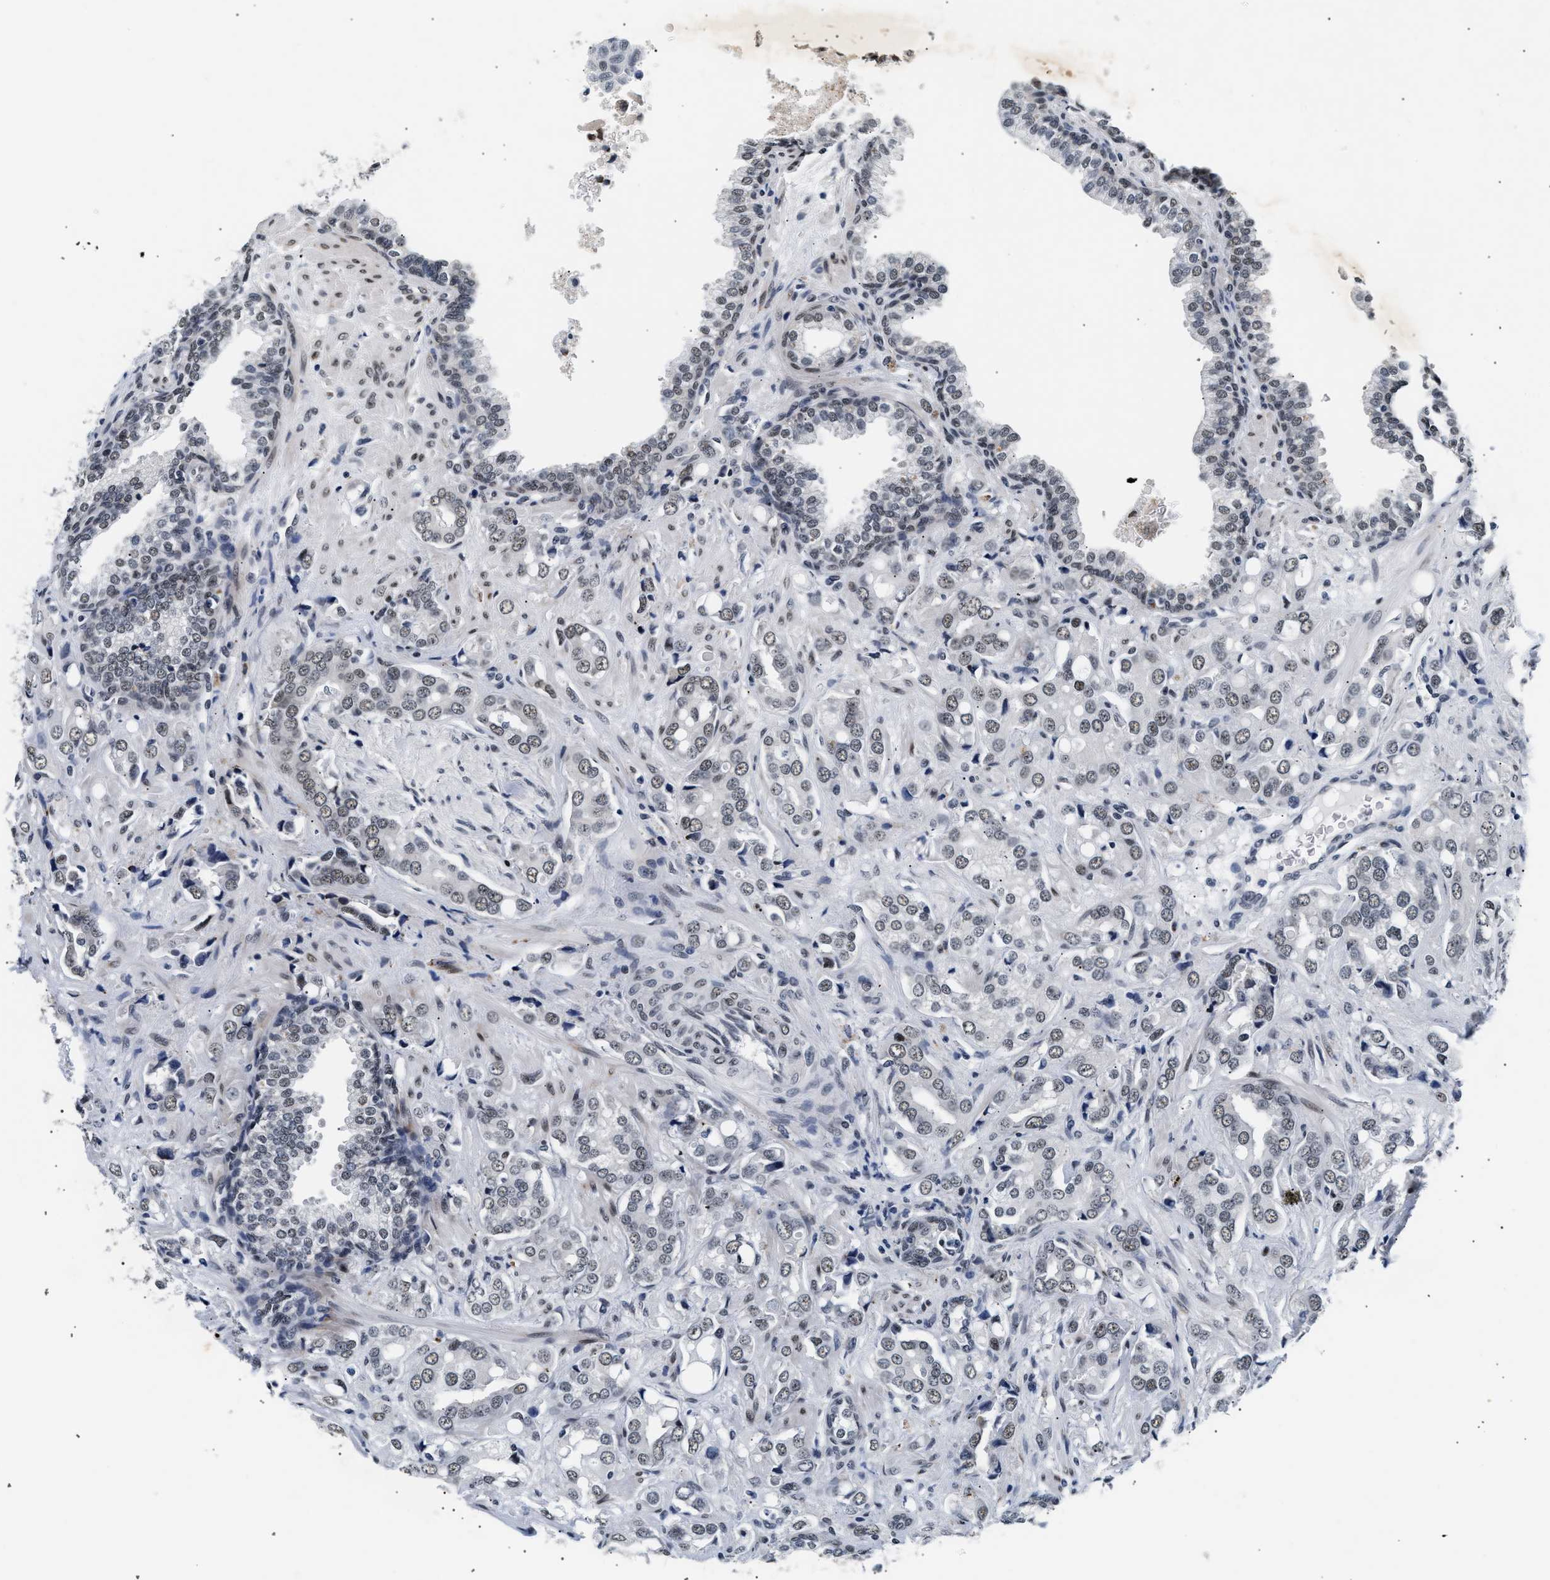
{"staining": {"intensity": "weak", "quantity": "25%-75%", "location": "nuclear"}, "tissue": "prostate cancer", "cell_type": "Tumor cells", "image_type": "cancer", "snomed": [{"axis": "morphology", "description": "Adenocarcinoma, High grade"}, {"axis": "topography", "description": "Prostate"}], "caption": "There is low levels of weak nuclear staining in tumor cells of prostate cancer (adenocarcinoma (high-grade)), as demonstrated by immunohistochemical staining (brown color).", "gene": "THOC1", "patient": {"sex": "male", "age": 52}}